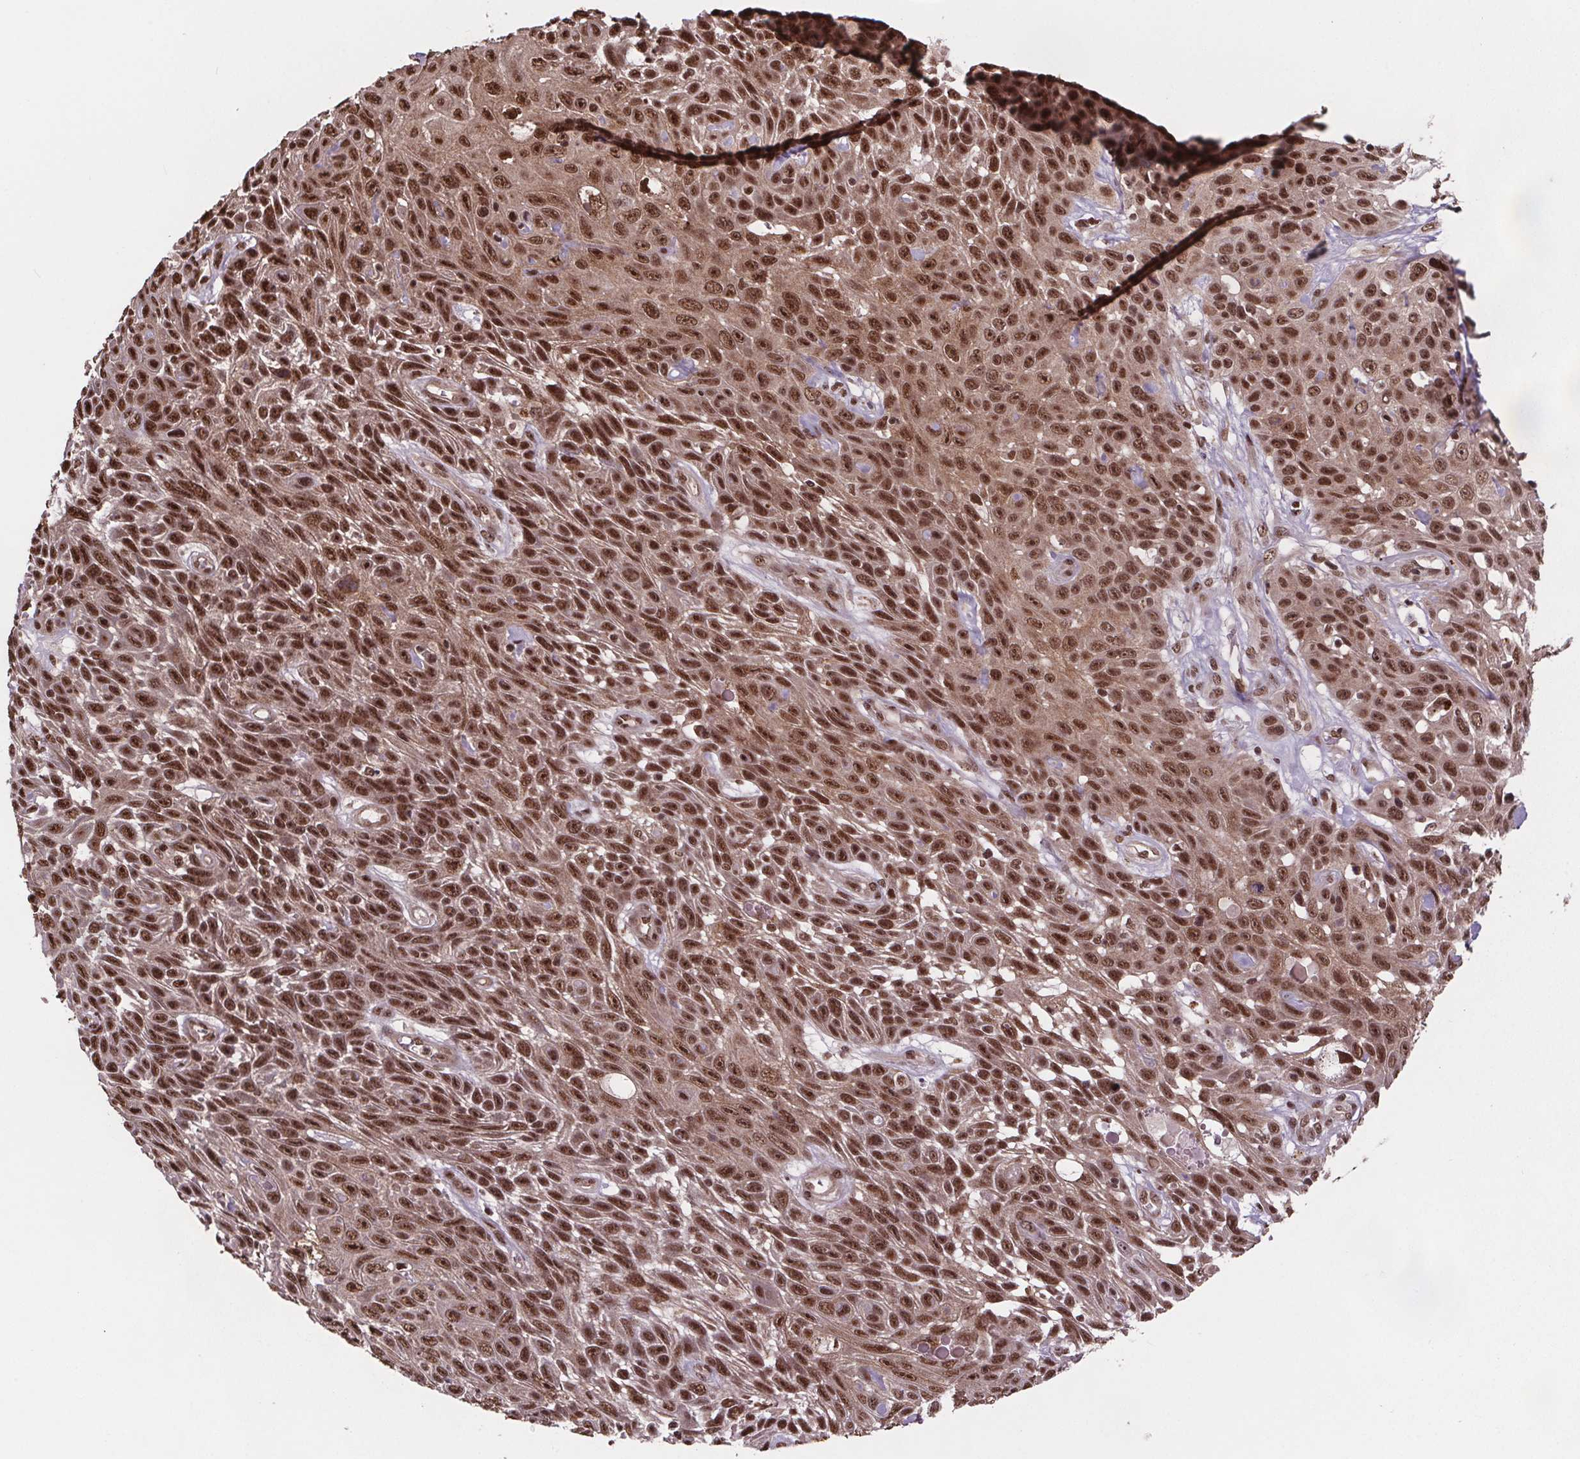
{"staining": {"intensity": "moderate", "quantity": ">75%", "location": "nuclear"}, "tissue": "skin cancer", "cell_type": "Tumor cells", "image_type": "cancer", "snomed": [{"axis": "morphology", "description": "Squamous cell carcinoma, NOS"}, {"axis": "topography", "description": "Skin"}], "caption": "Moderate nuclear protein staining is seen in approximately >75% of tumor cells in skin squamous cell carcinoma.", "gene": "JARID2", "patient": {"sex": "male", "age": 82}}